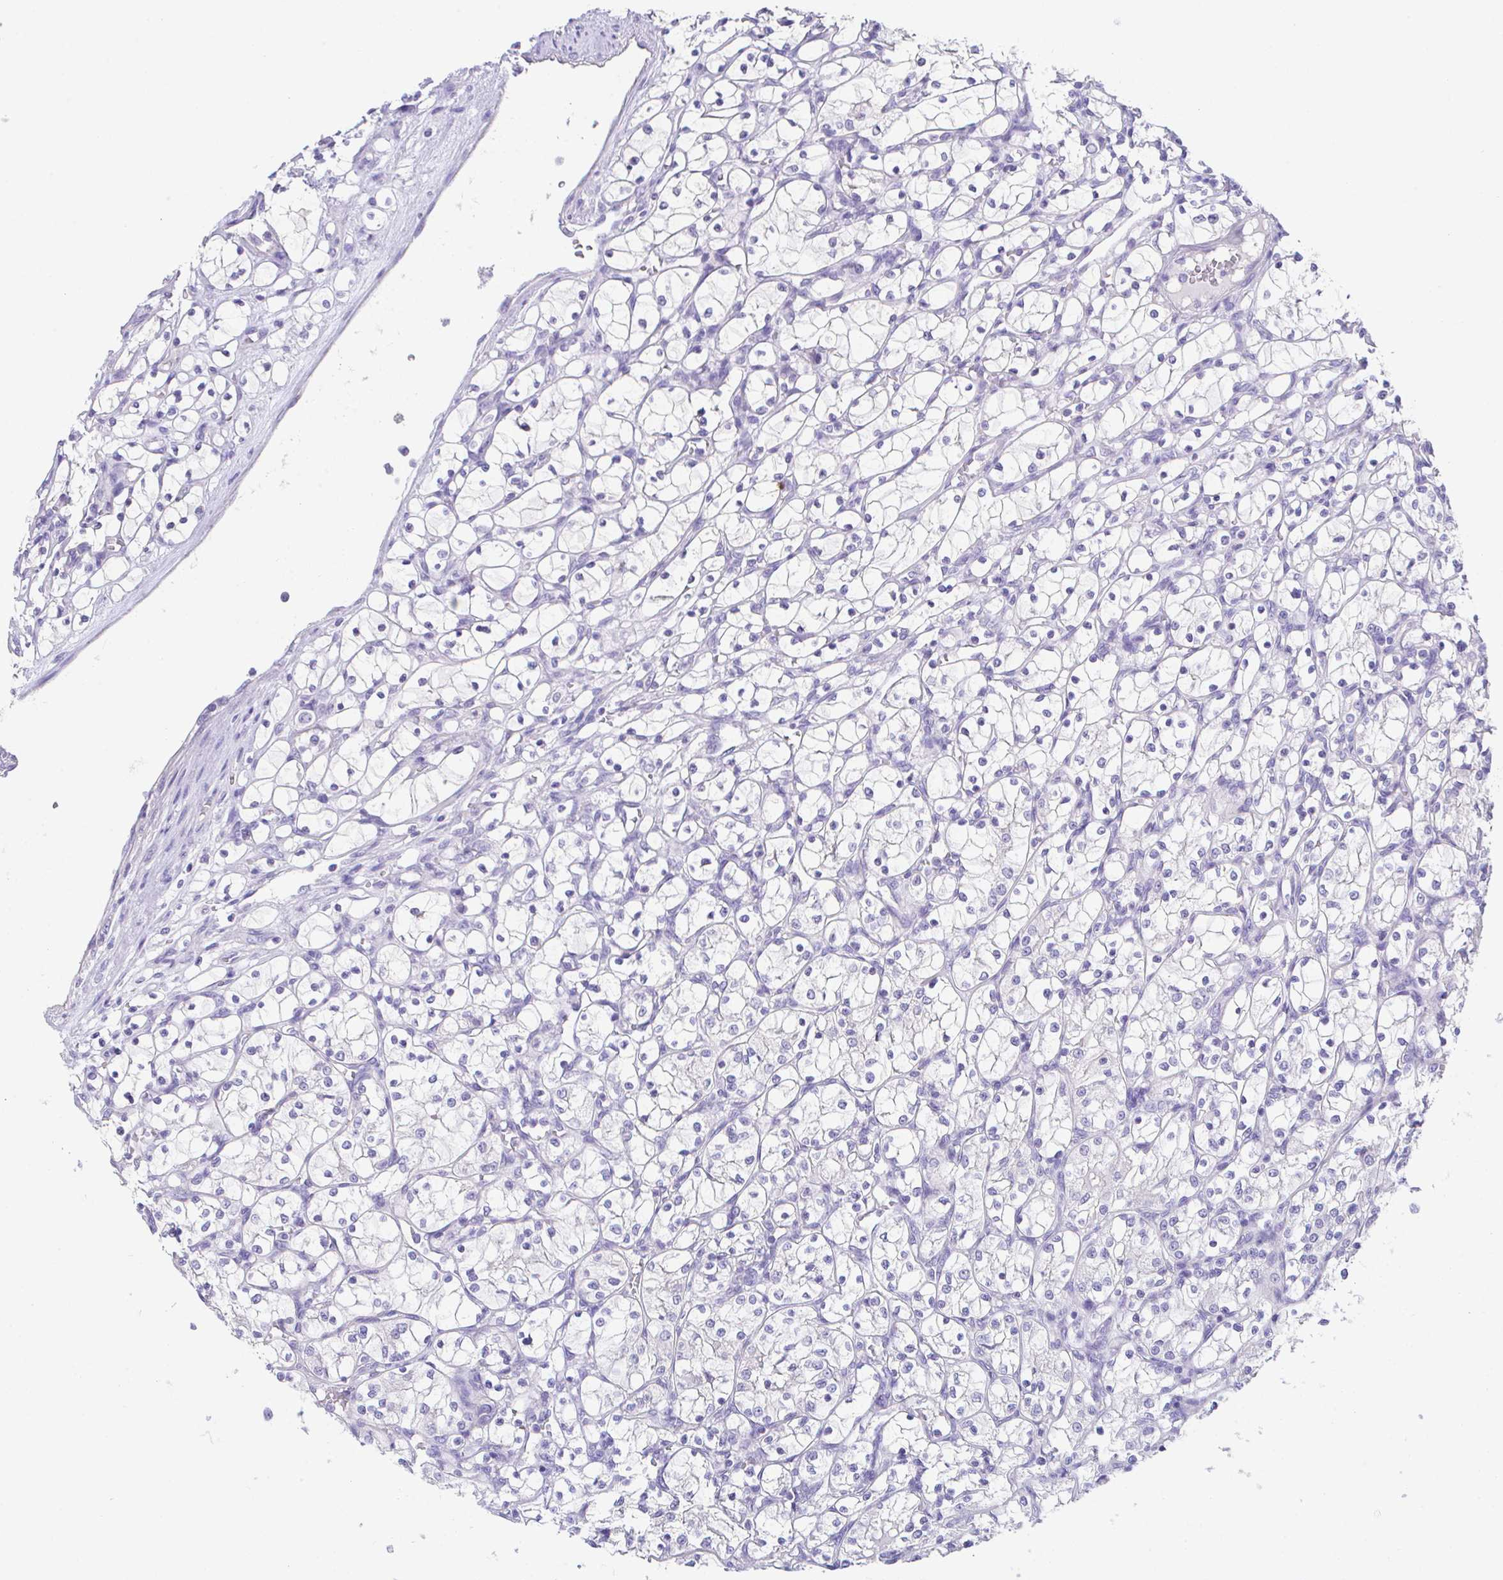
{"staining": {"intensity": "negative", "quantity": "none", "location": "none"}, "tissue": "renal cancer", "cell_type": "Tumor cells", "image_type": "cancer", "snomed": [{"axis": "morphology", "description": "Adenocarcinoma, NOS"}, {"axis": "topography", "description": "Kidney"}], "caption": "High power microscopy micrograph of an immunohistochemistry (IHC) image of renal adenocarcinoma, revealing no significant expression in tumor cells.", "gene": "HACD4", "patient": {"sex": "female", "age": 69}}